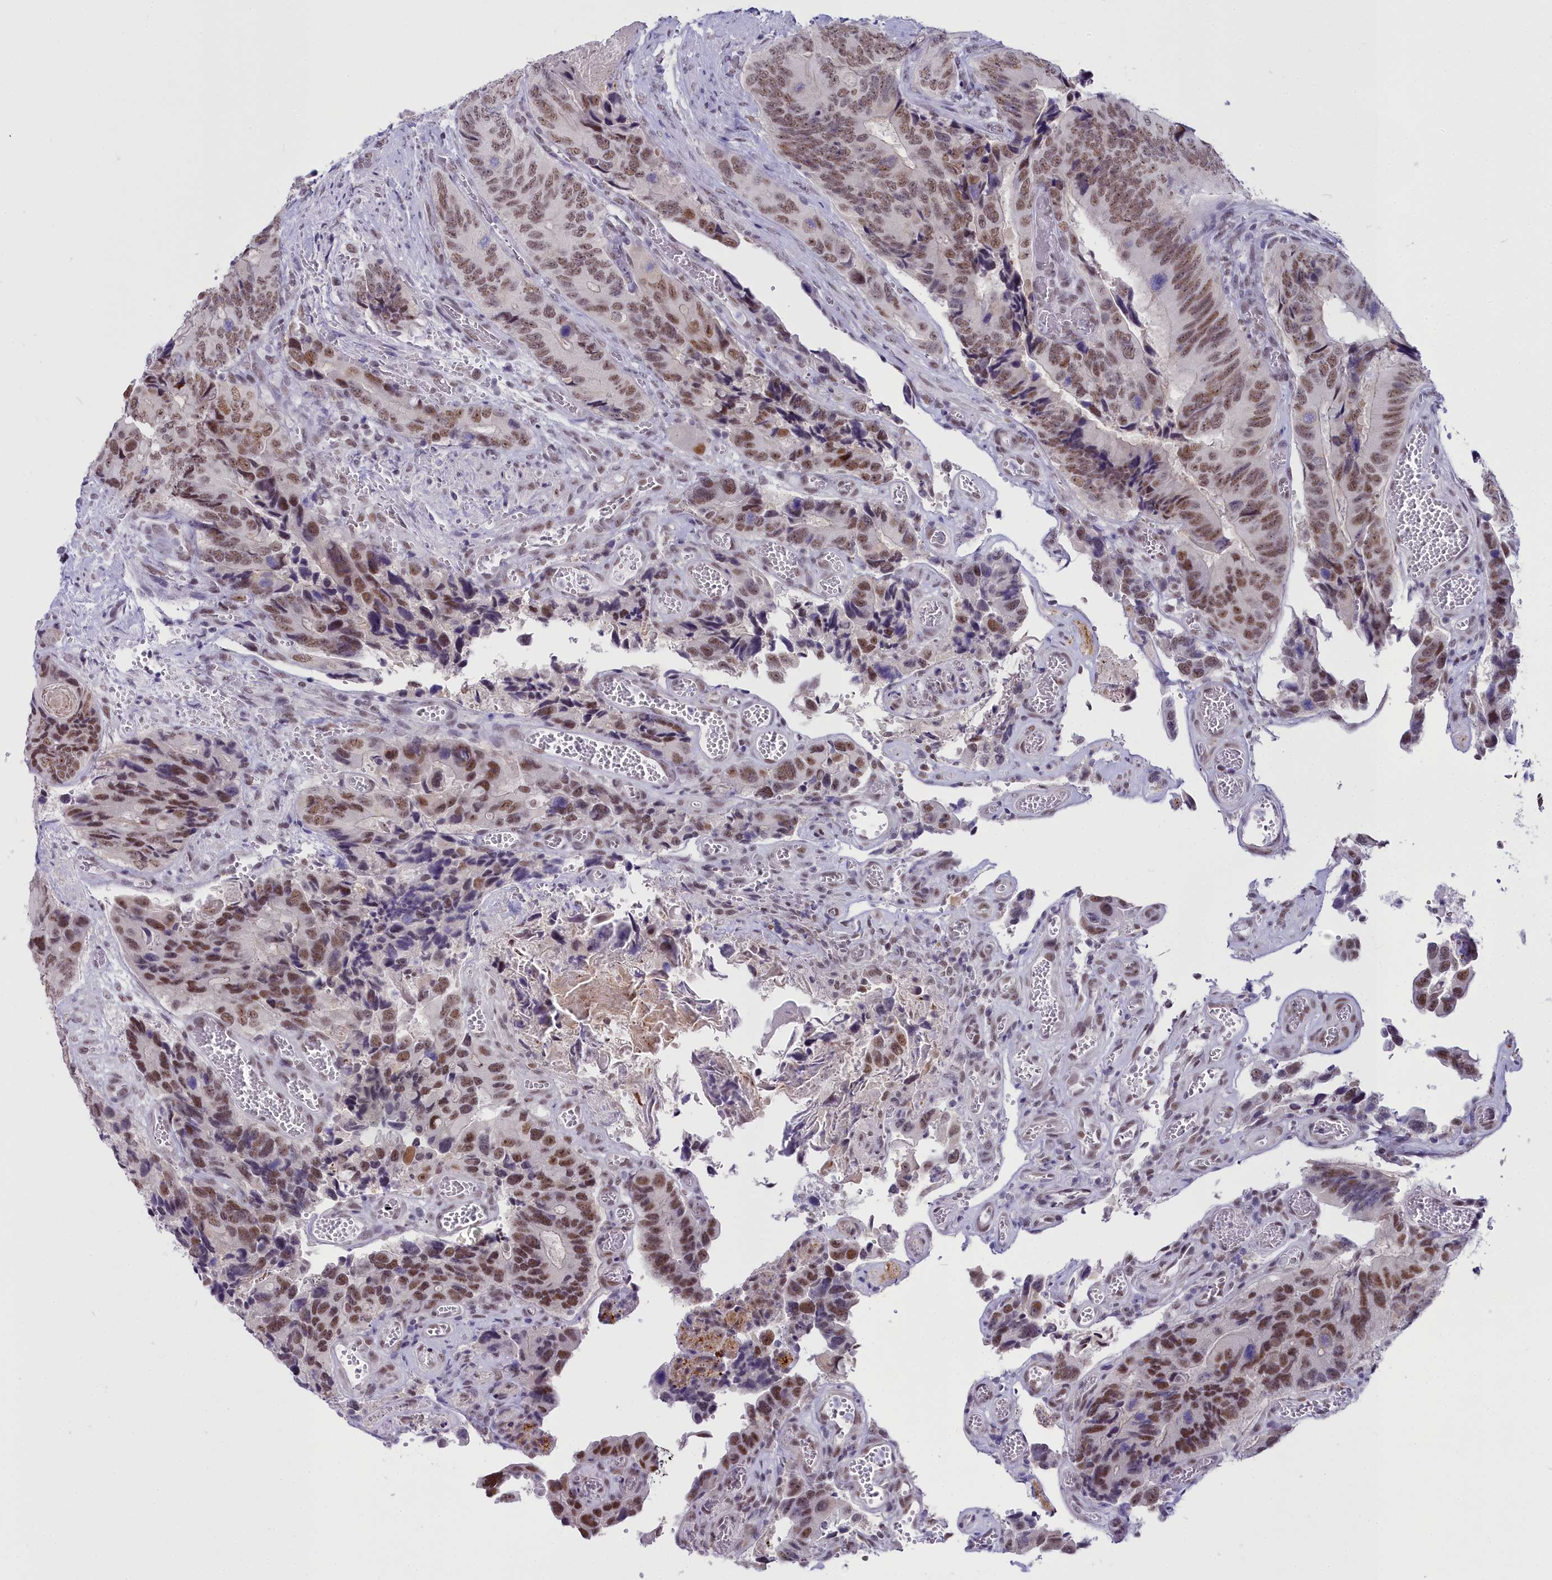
{"staining": {"intensity": "moderate", "quantity": ">75%", "location": "nuclear"}, "tissue": "colorectal cancer", "cell_type": "Tumor cells", "image_type": "cancer", "snomed": [{"axis": "morphology", "description": "Adenocarcinoma, NOS"}, {"axis": "topography", "description": "Colon"}], "caption": "Immunohistochemical staining of colorectal cancer demonstrates medium levels of moderate nuclear staining in approximately >75% of tumor cells.", "gene": "RBM12", "patient": {"sex": "male", "age": 84}}